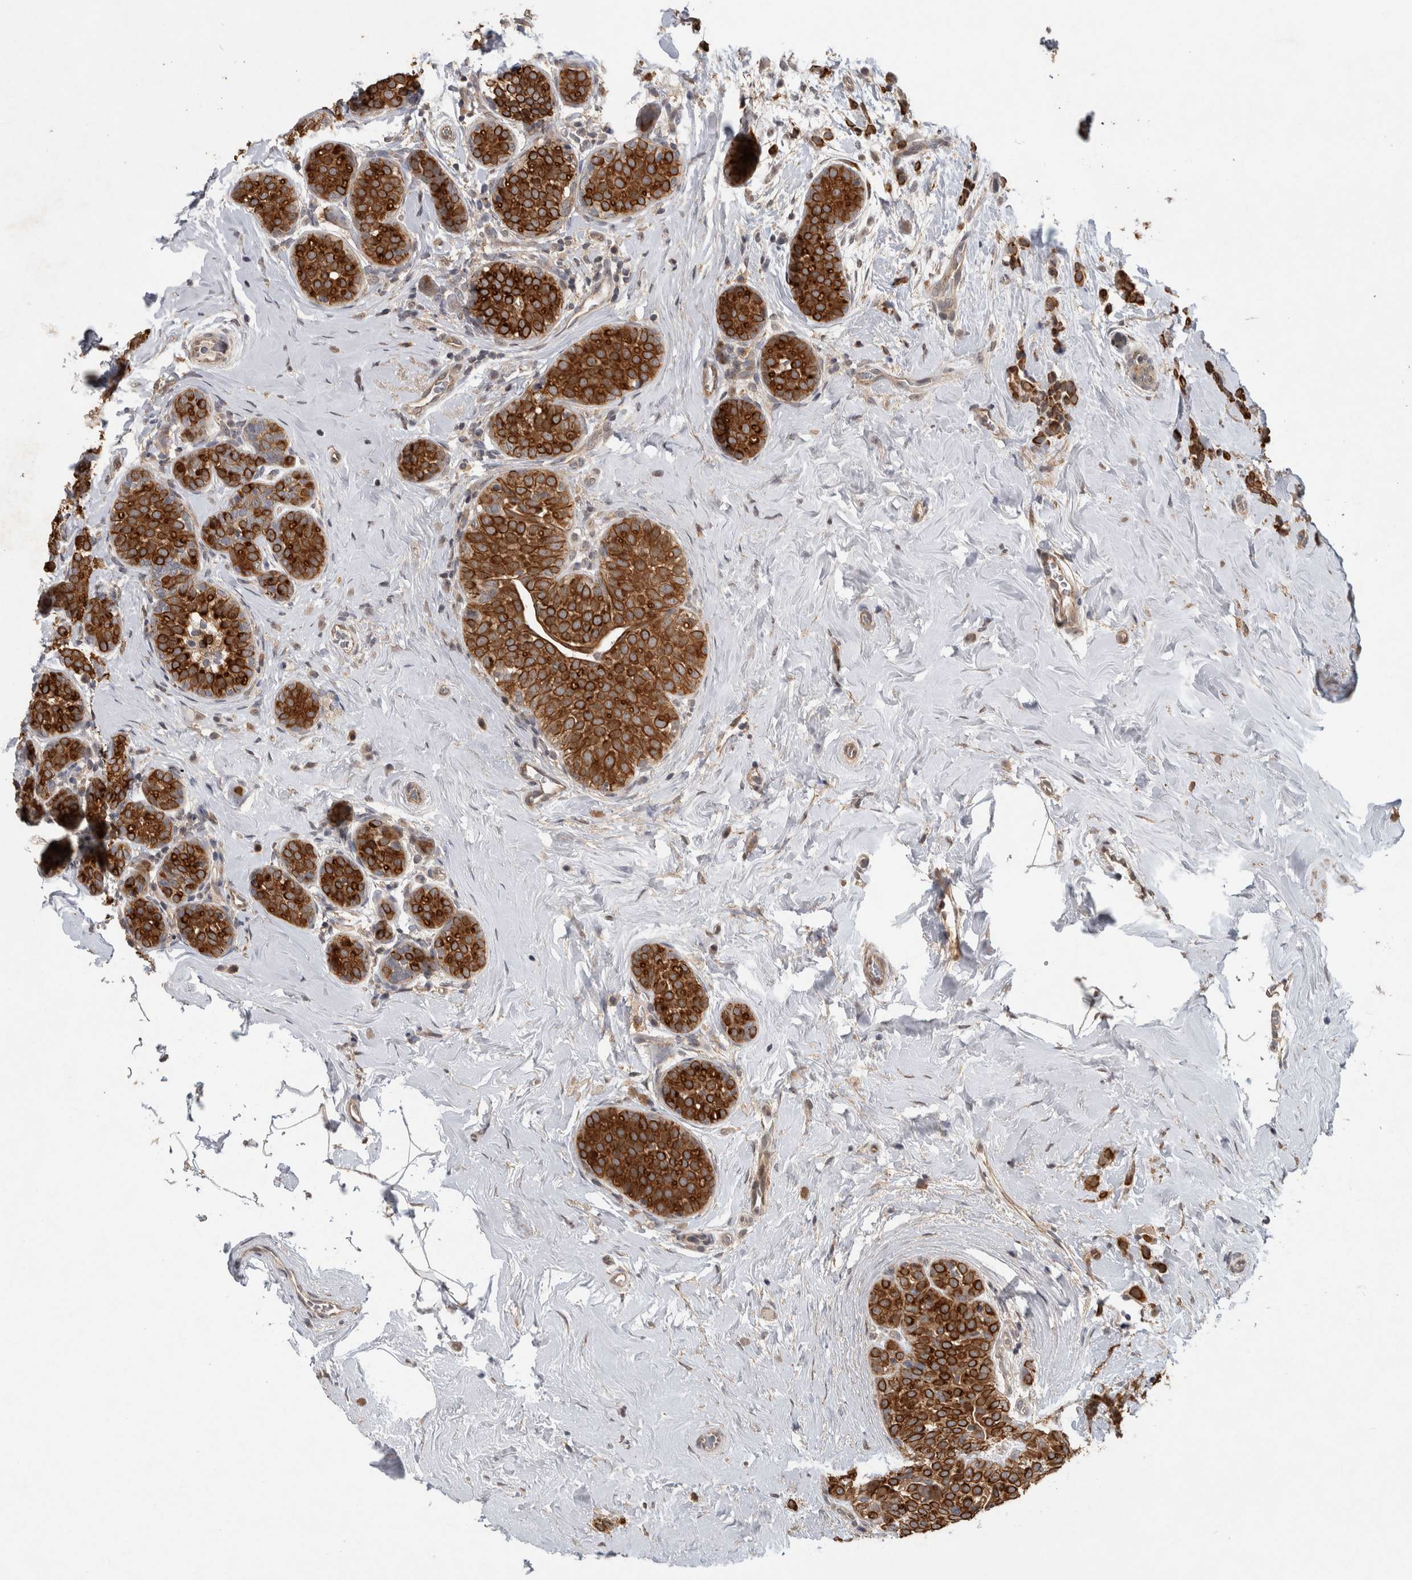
{"staining": {"intensity": "strong", "quantity": ">75%", "location": "cytoplasmic/membranous"}, "tissue": "breast cancer", "cell_type": "Tumor cells", "image_type": "cancer", "snomed": [{"axis": "morphology", "description": "Lobular carcinoma, in situ"}, {"axis": "morphology", "description": "Lobular carcinoma"}, {"axis": "topography", "description": "Breast"}], "caption": "A micrograph of breast cancer (lobular carcinoma) stained for a protein shows strong cytoplasmic/membranous brown staining in tumor cells.", "gene": "RHPN1", "patient": {"sex": "female", "age": 41}}